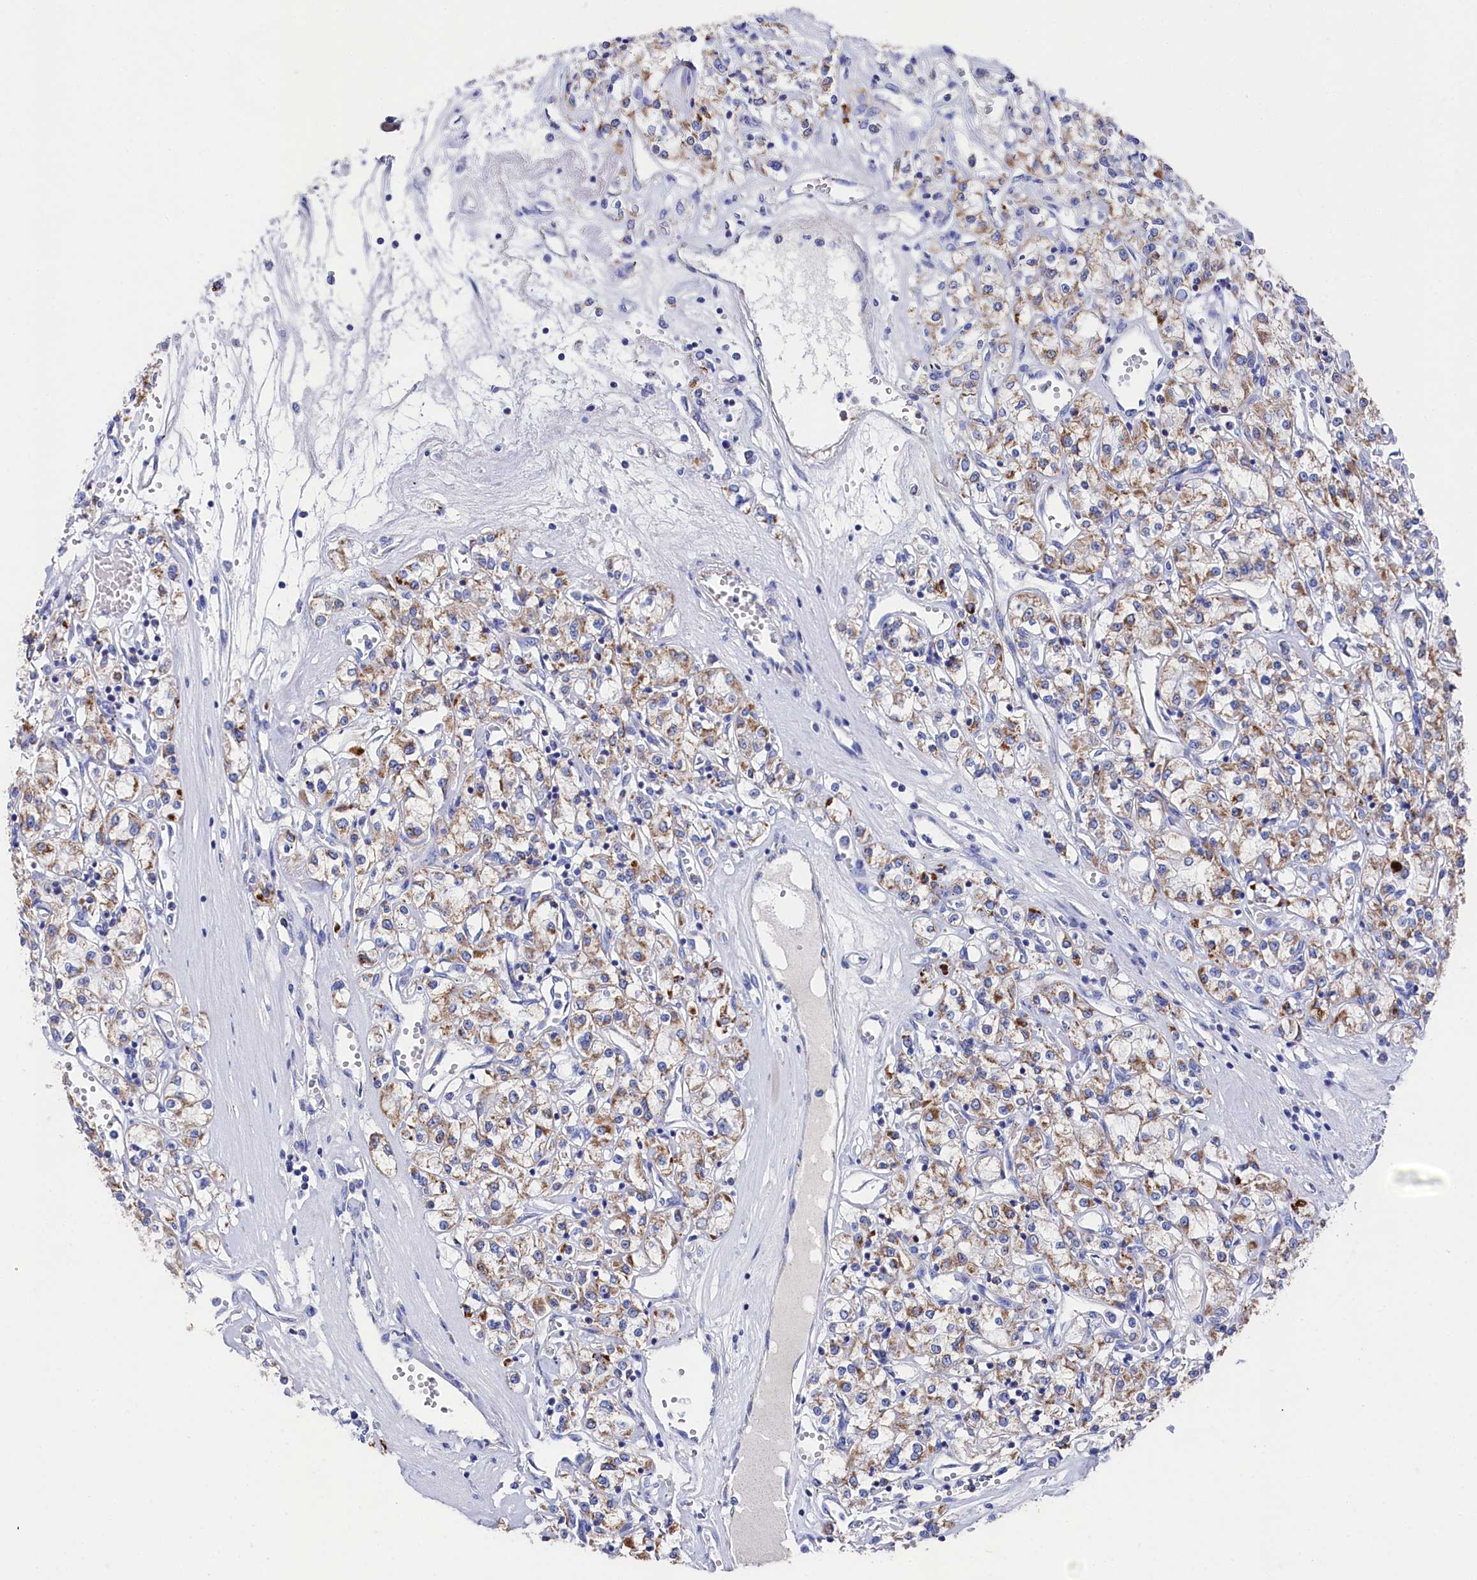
{"staining": {"intensity": "weak", "quantity": ">75%", "location": "cytoplasmic/membranous"}, "tissue": "renal cancer", "cell_type": "Tumor cells", "image_type": "cancer", "snomed": [{"axis": "morphology", "description": "Adenocarcinoma, NOS"}, {"axis": "topography", "description": "Kidney"}], "caption": "The photomicrograph displays immunohistochemical staining of renal adenocarcinoma. There is weak cytoplasmic/membranous expression is present in about >75% of tumor cells.", "gene": "MMAB", "patient": {"sex": "female", "age": 59}}